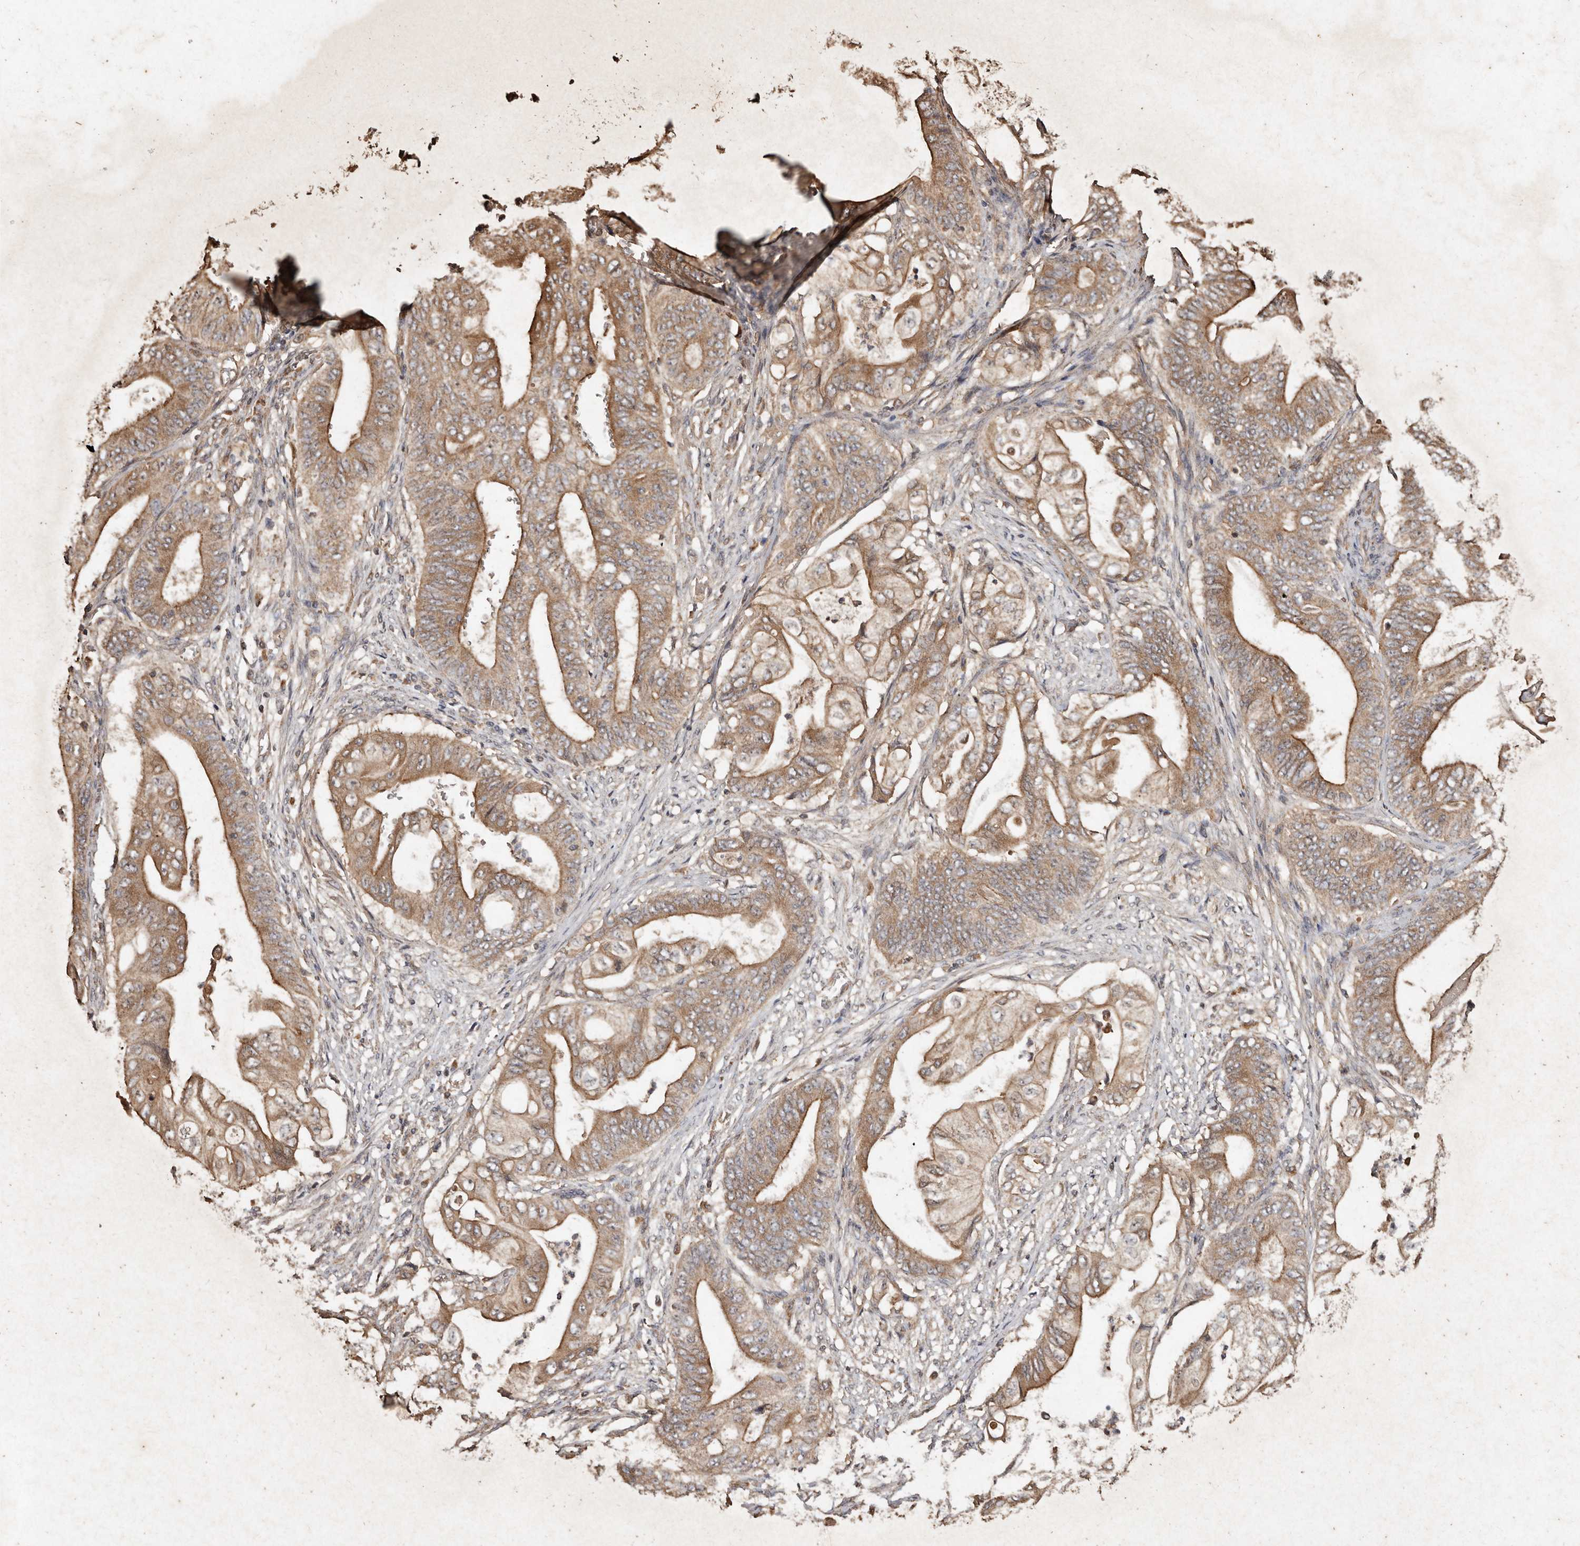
{"staining": {"intensity": "moderate", "quantity": ">75%", "location": "cytoplasmic/membranous"}, "tissue": "stomach cancer", "cell_type": "Tumor cells", "image_type": "cancer", "snomed": [{"axis": "morphology", "description": "Adenocarcinoma, NOS"}, {"axis": "topography", "description": "Stomach"}], "caption": "Immunohistochemistry (IHC) photomicrograph of human adenocarcinoma (stomach) stained for a protein (brown), which reveals medium levels of moderate cytoplasmic/membranous positivity in about >75% of tumor cells.", "gene": "FARS2", "patient": {"sex": "female", "age": 73}}